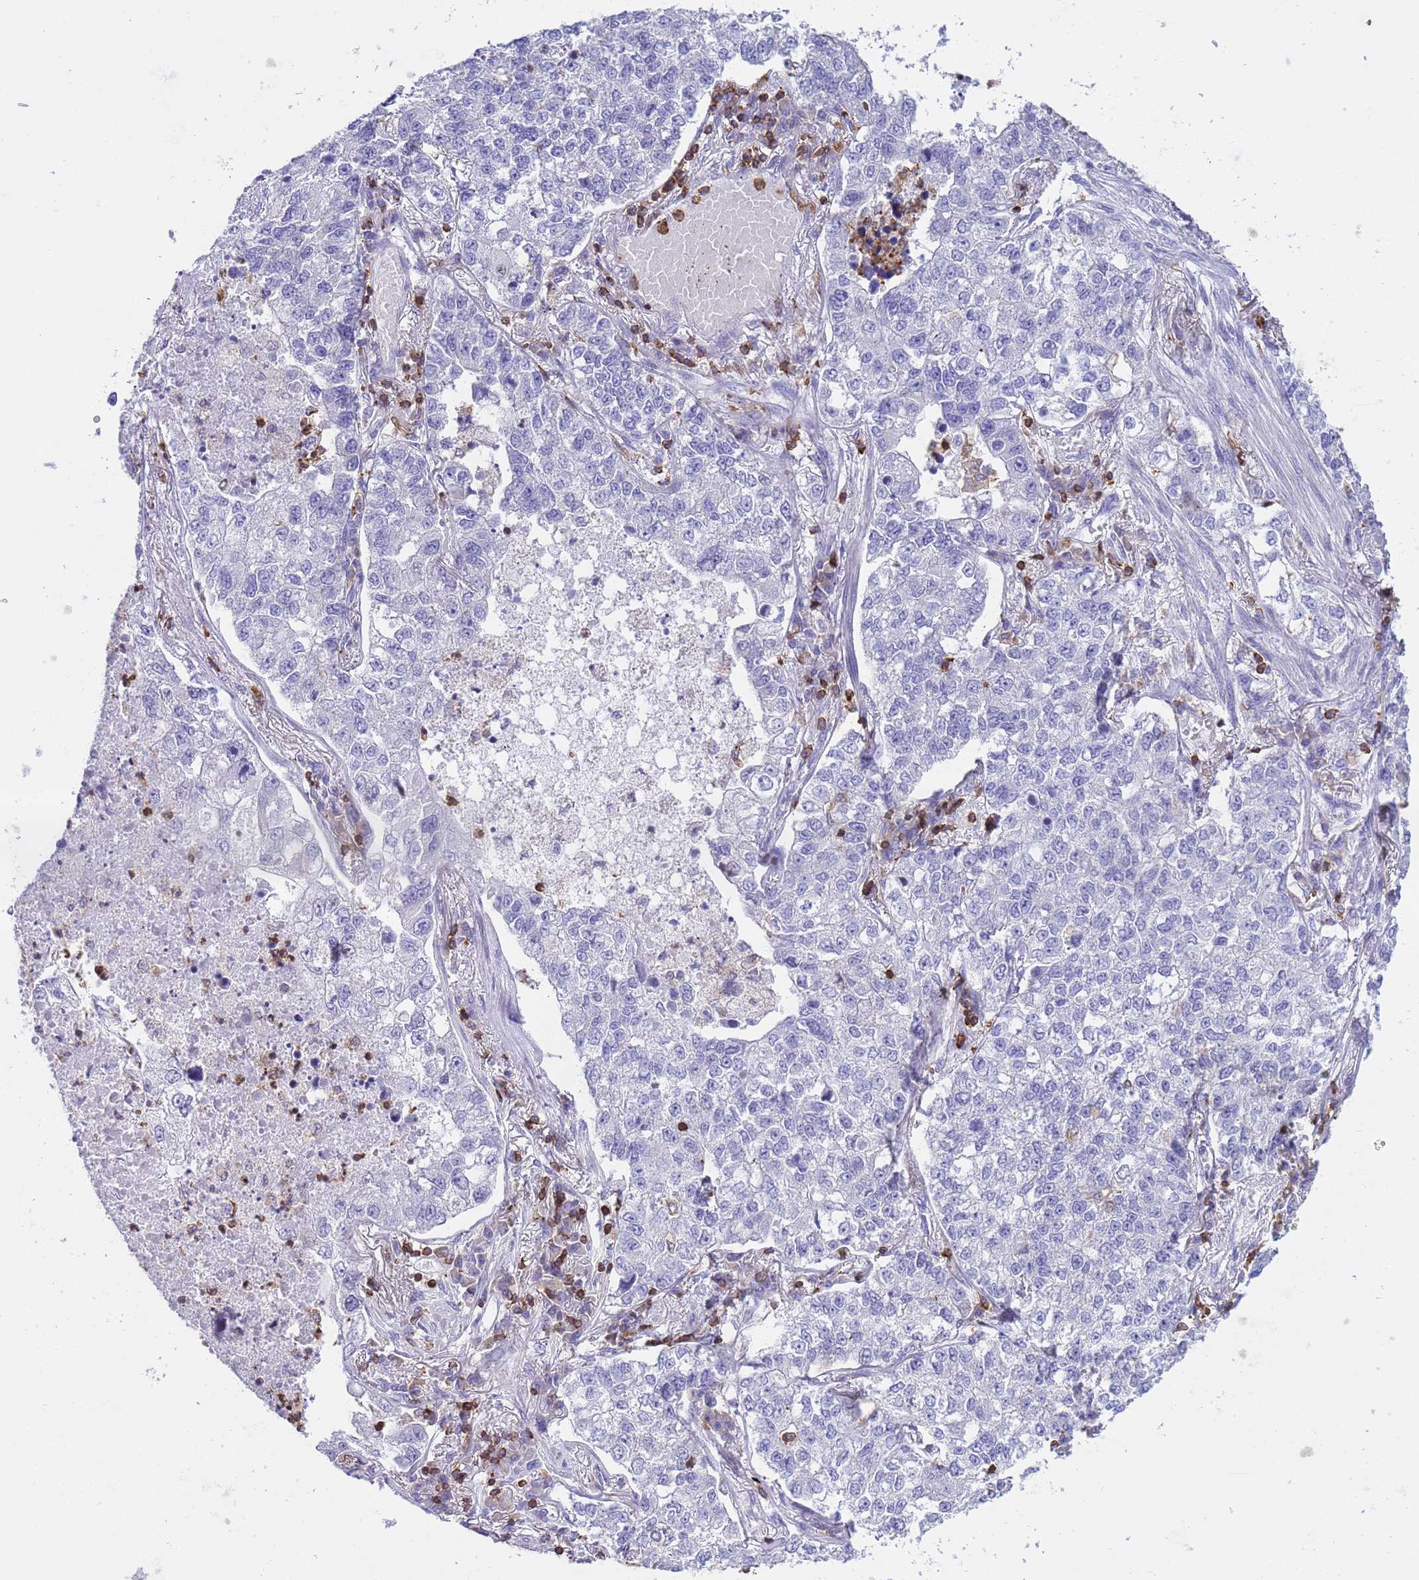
{"staining": {"intensity": "negative", "quantity": "none", "location": "none"}, "tissue": "lung cancer", "cell_type": "Tumor cells", "image_type": "cancer", "snomed": [{"axis": "morphology", "description": "Adenocarcinoma, NOS"}, {"axis": "topography", "description": "Lung"}], "caption": "IHC photomicrograph of human lung cancer stained for a protein (brown), which reveals no expression in tumor cells.", "gene": "IRF5", "patient": {"sex": "male", "age": 49}}